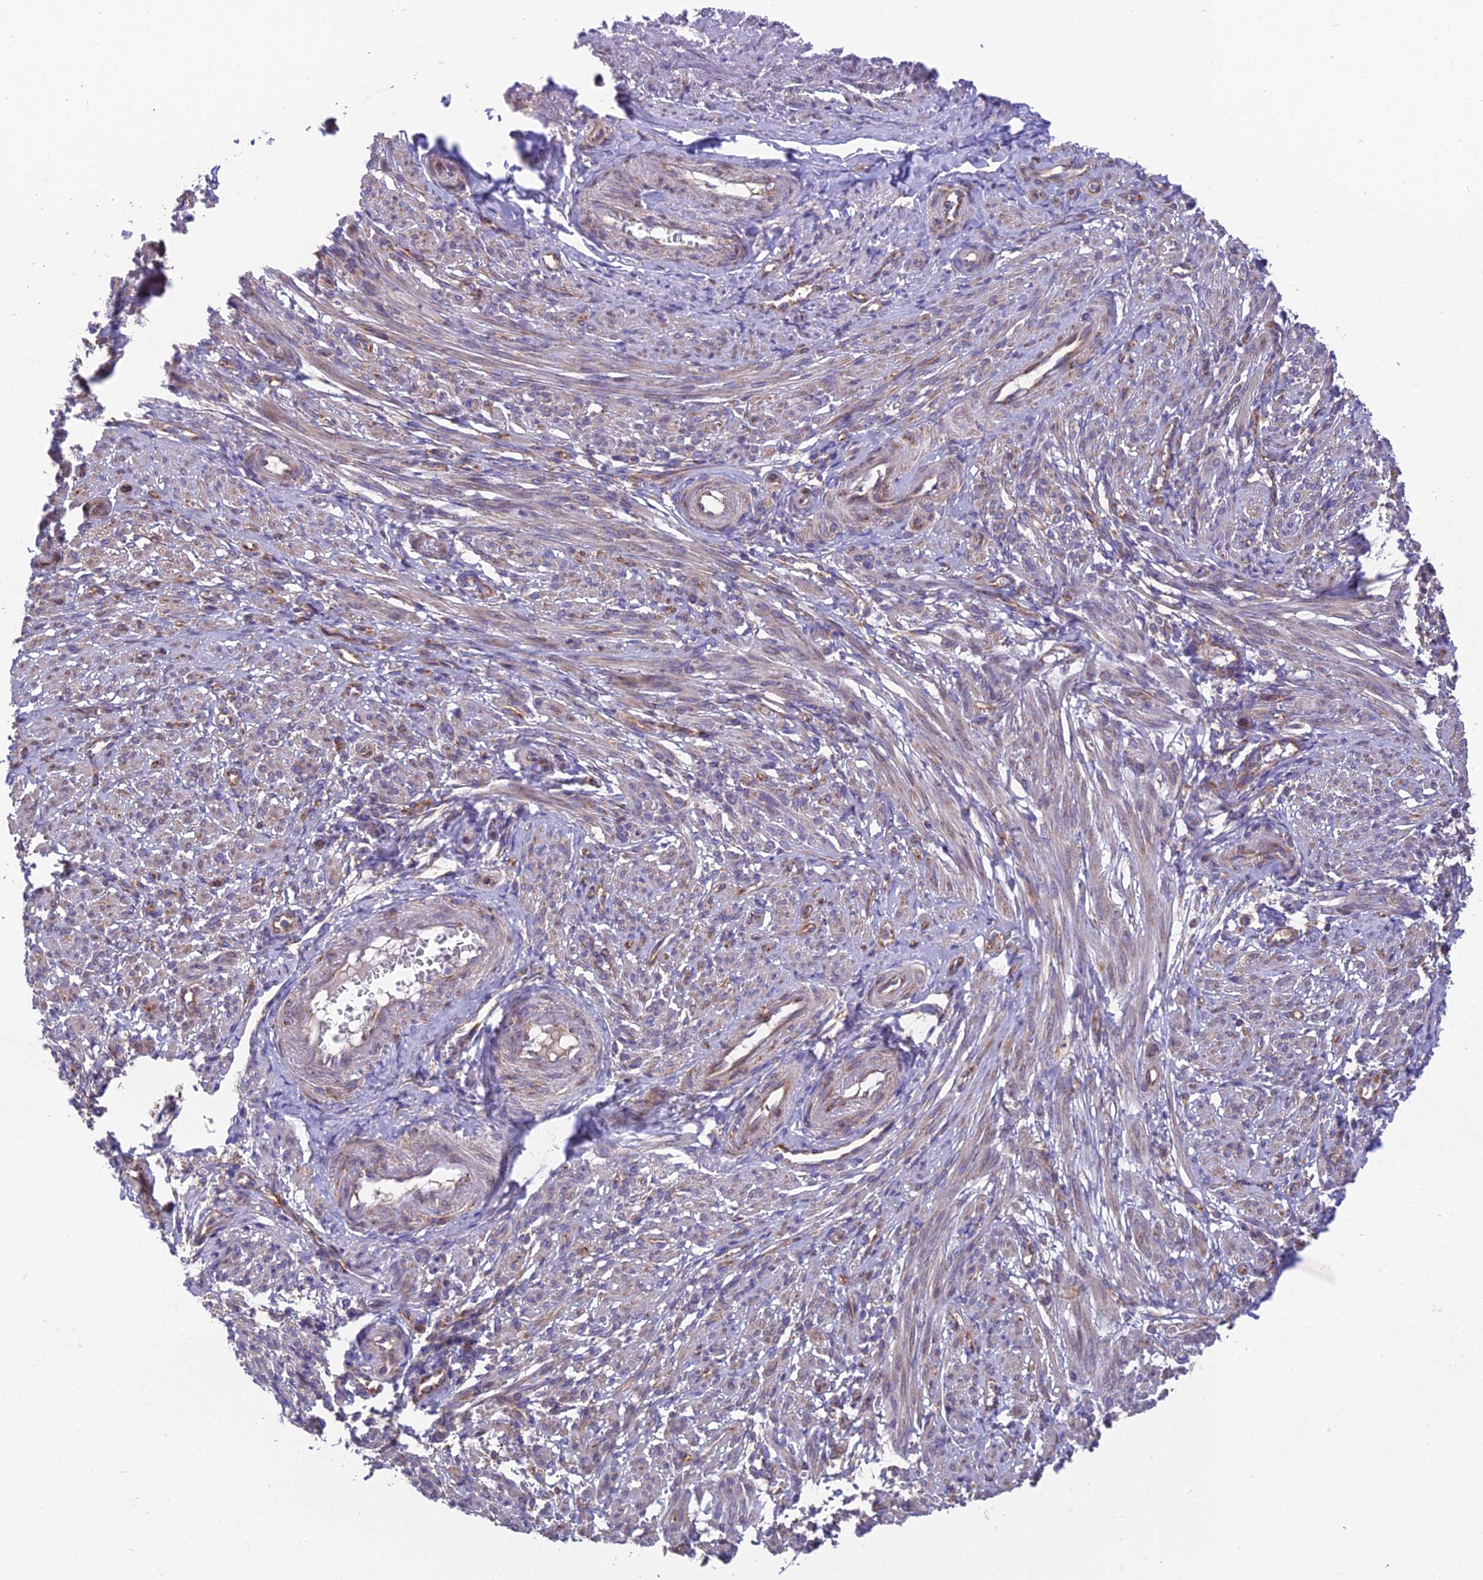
{"staining": {"intensity": "weak", "quantity": "25%-75%", "location": "cytoplasmic/membranous"}, "tissue": "smooth muscle", "cell_type": "Smooth muscle cells", "image_type": "normal", "snomed": [{"axis": "morphology", "description": "Normal tissue, NOS"}, {"axis": "topography", "description": "Smooth muscle"}], "caption": "The image shows immunohistochemical staining of benign smooth muscle. There is weak cytoplasmic/membranous positivity is present in approximately 25%-75% of smooth muscle cells.", "gene": "BLOC1S4", "patient": {"sex": "female", "age": 39}}